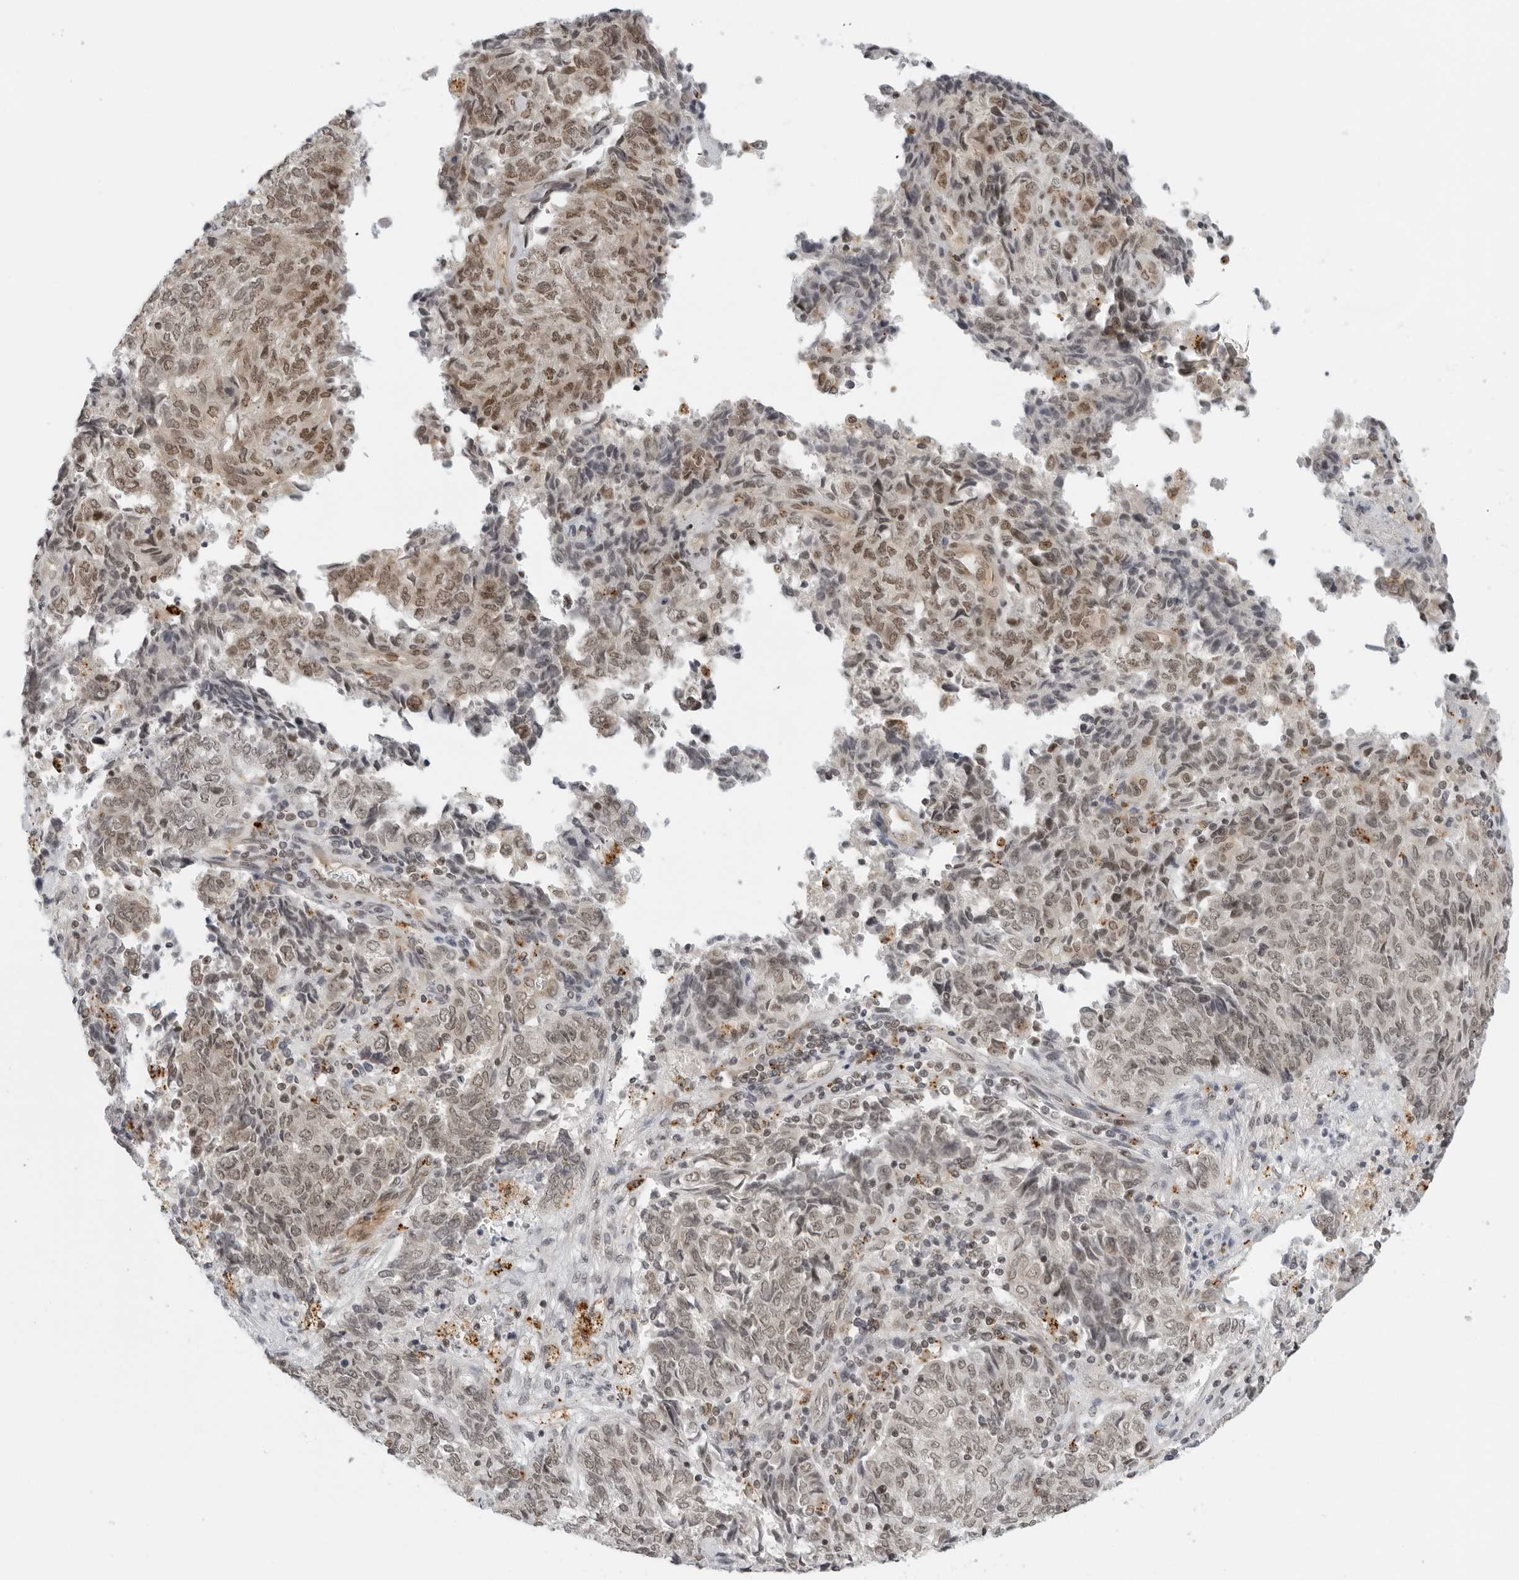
{"staining": {"intensity": "moderate", "quantity": "25%-75%", "location": "nuclear"}, "tissue": "endometrial cancer", "cell_type": "Tumor cells", "image_type": "cancer", "snomed": [{"axis": "morphology", "description": "Adenocarcinoma, NOS"}, {"axis": "topography", "description": "Endometrium"}], "caption": "This photomicrograph shows IHC staining of endometrial adenocarcinoma, with medium moderate nuclear positivity in about 25%-75% of tumor cells.", "gene": "TOX4", "patient": {"sex": "female", "age": 80}}